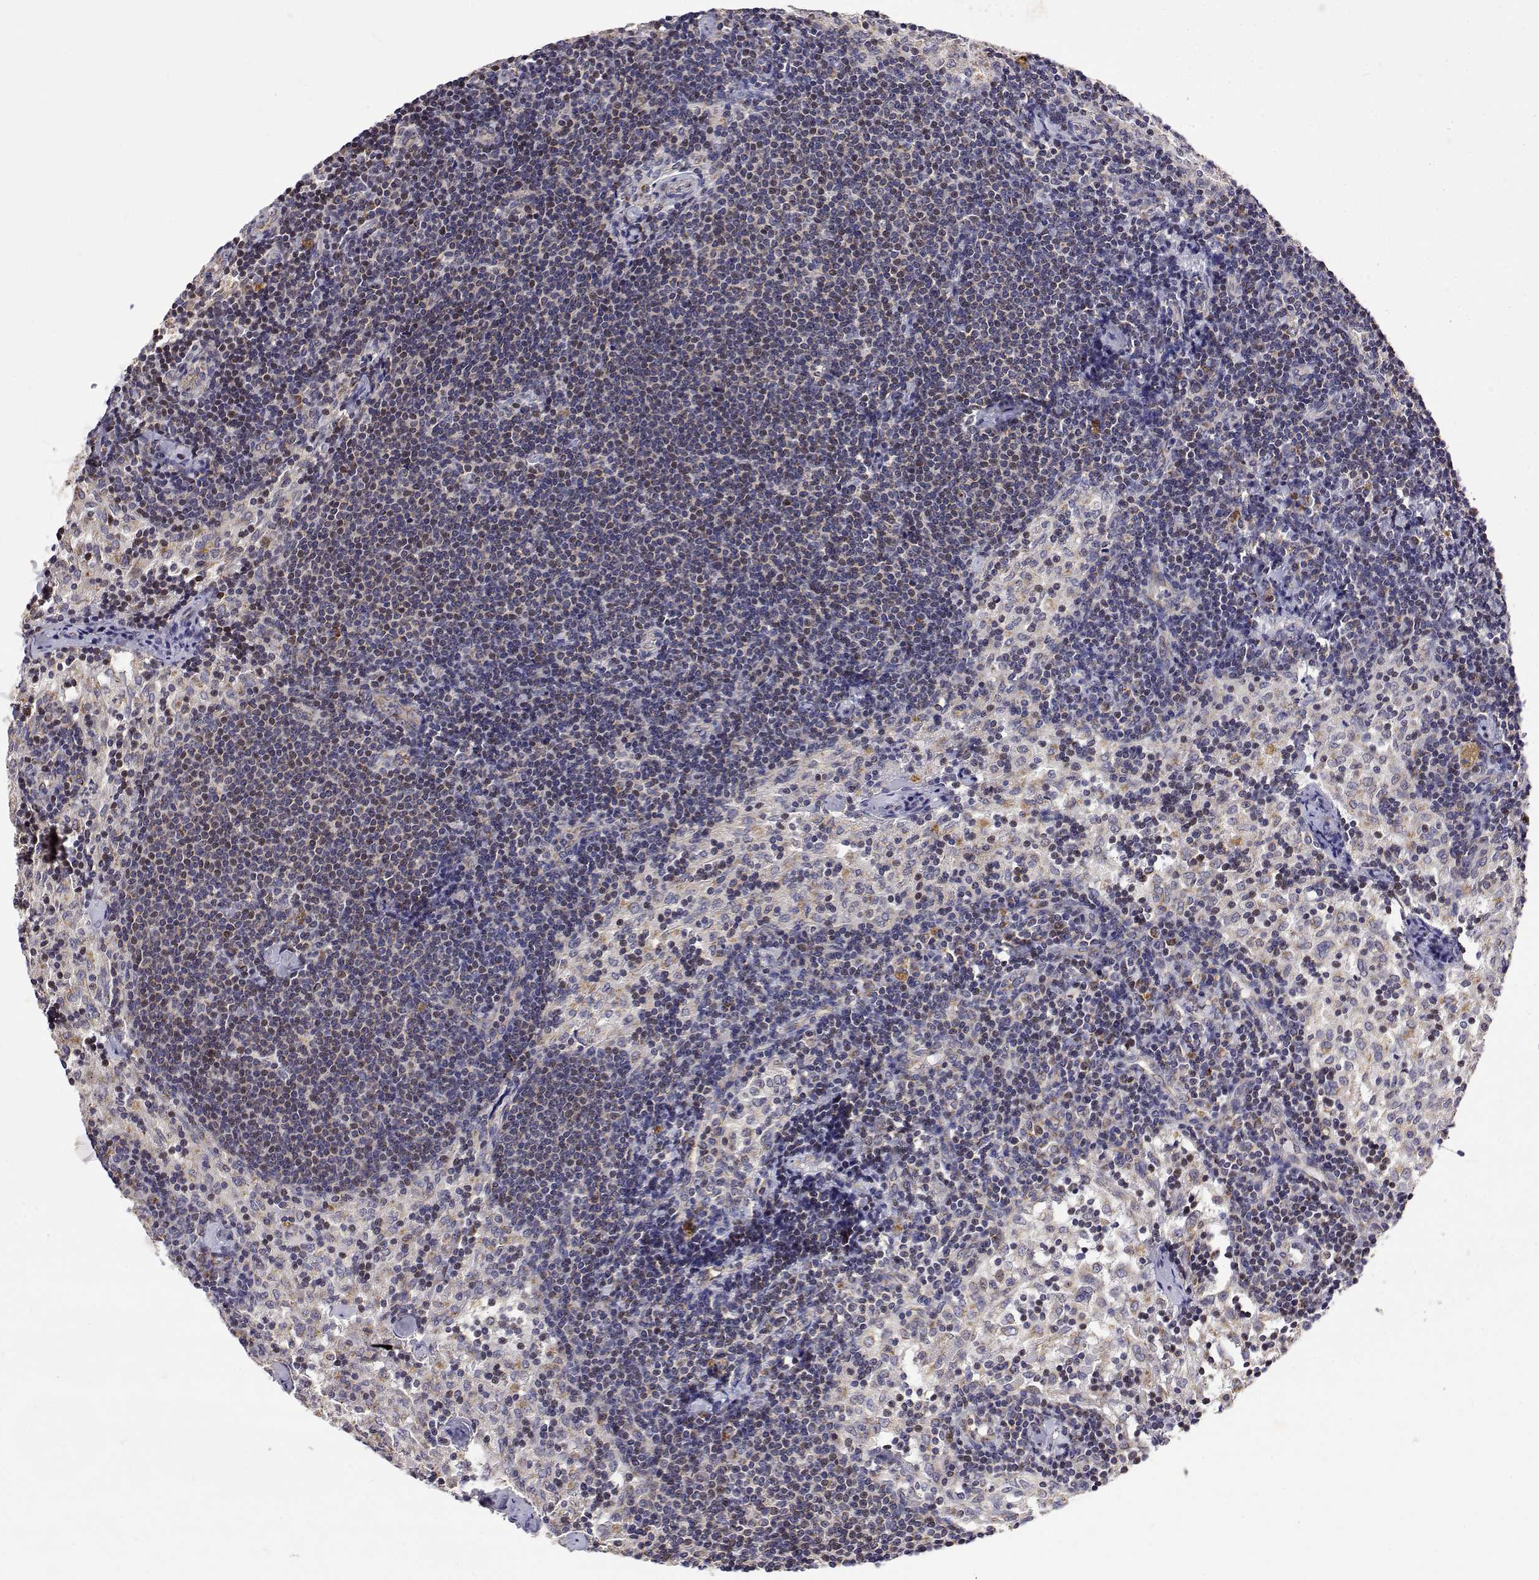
{"staining": {"intensity": "moderate", "quantity": "25%-75%", "location": "cytoplasmic/membranous"}, "tissue": "lymph node", "cell_type": "Germinal center cells", "image_type": "normal", "snomed": [{"axis": "morphology", "description": "Normal tissue, NOS"}, {"axis": "topography", "description": "Lymph node"}], "caption": "Normal lymph node reveals moderate cytoplasmic/membranous positivity in approximately 25%-75% of germinal center cells.", "gene": "GADD45GIP1", "patient": {"sex": "female", "age": 69}}